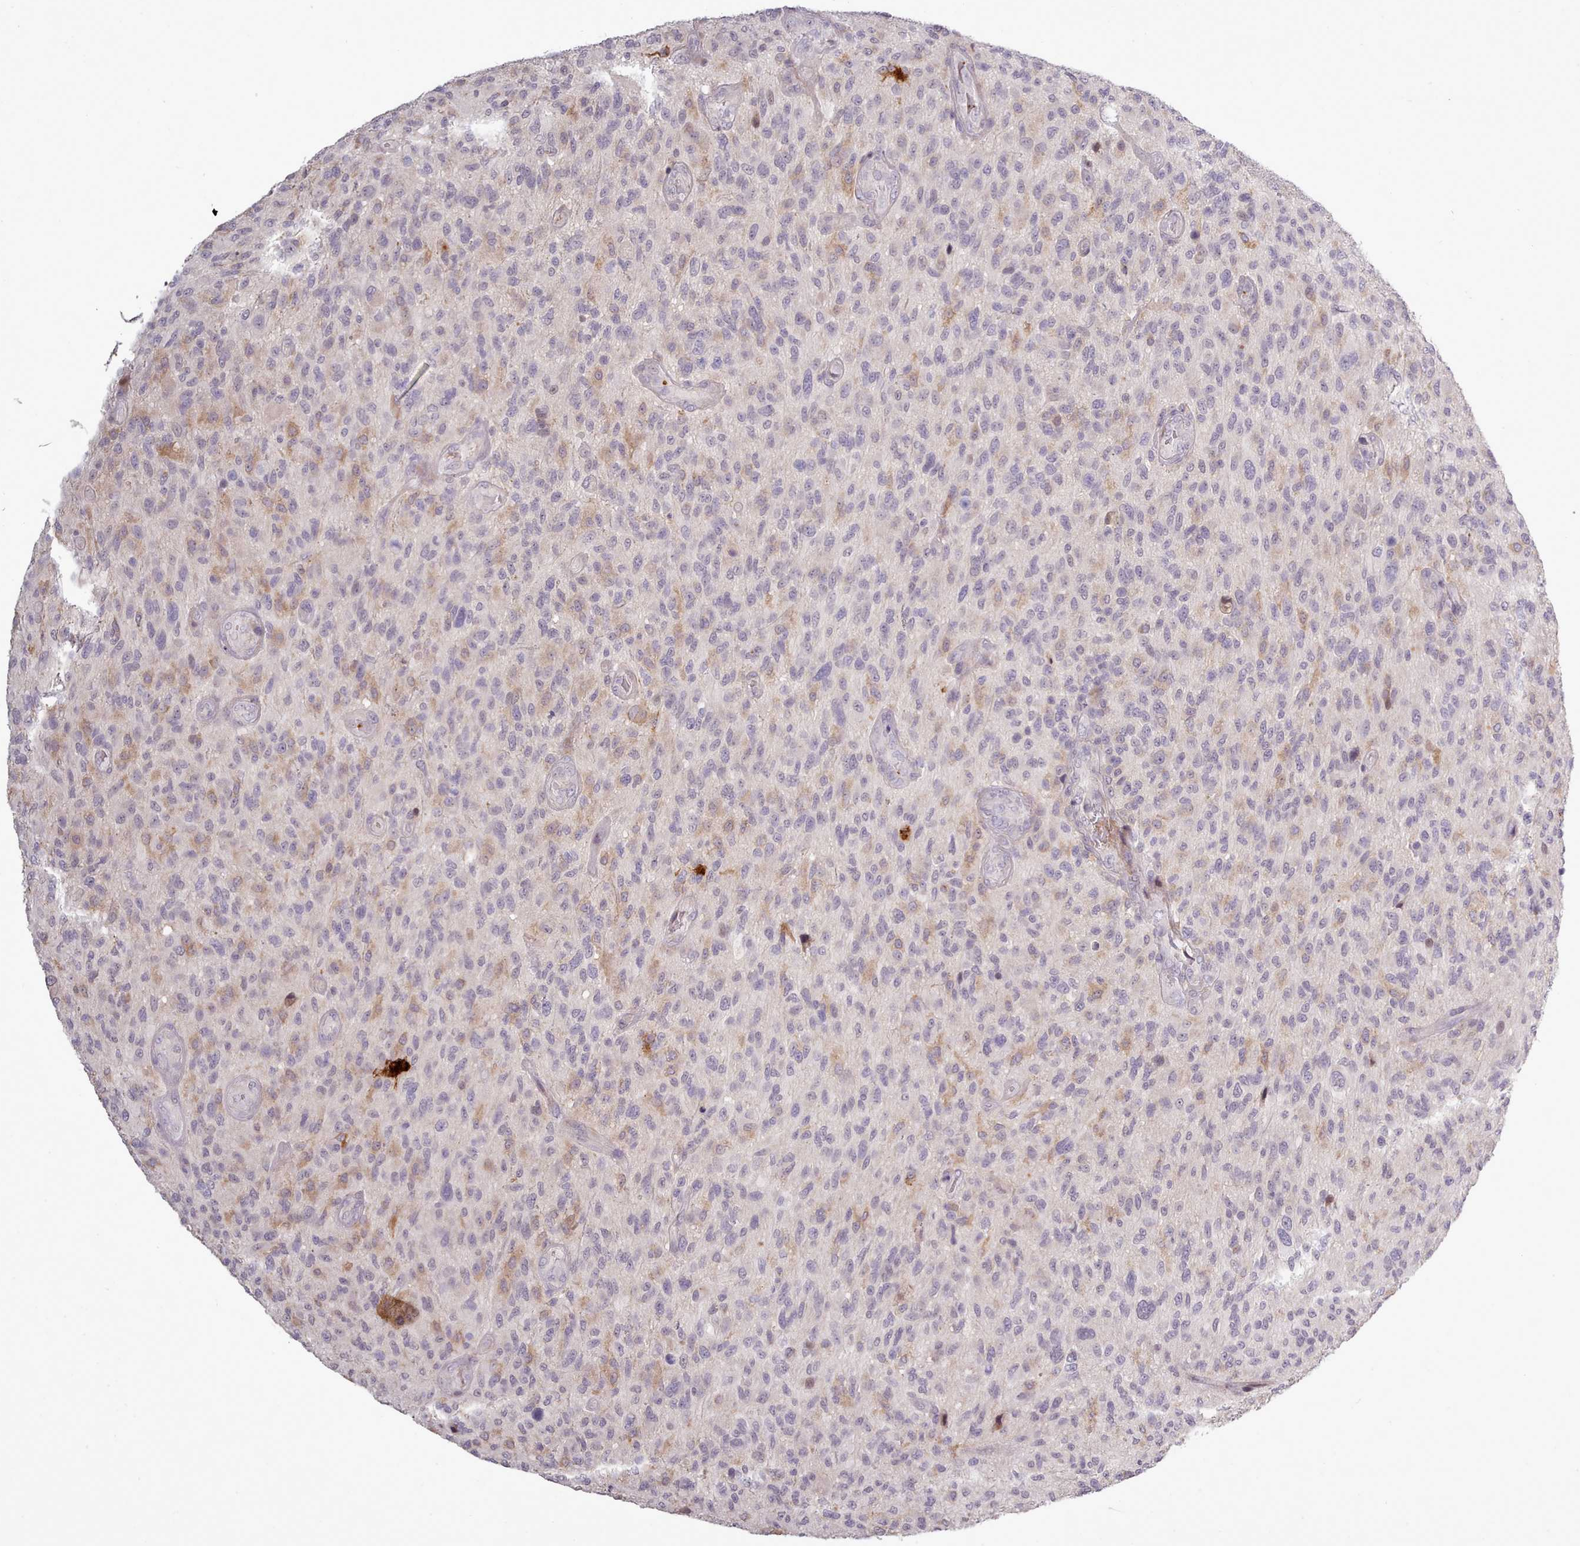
{"staining": {"intensity": "negative", "quantity": "none", "location": "none"}, "tissue": "glioma", "cell_type": "Tumor cells", "image_type": "cancer", "snomed": [{"axis": "morphology", "description": "Glioma, malignant, High grade"}, {"axis": "topography", "description": "Brain"}], "caption": "Immunohistochemistry (IHC) photomicrograph of neoplastic tissue: human malignant high-grade glioma stained with DAB demonstrates no significant protein staining in tumor cells.", "gene": "LEFTY2", "patient": {"sex": "male", "age": 47}}